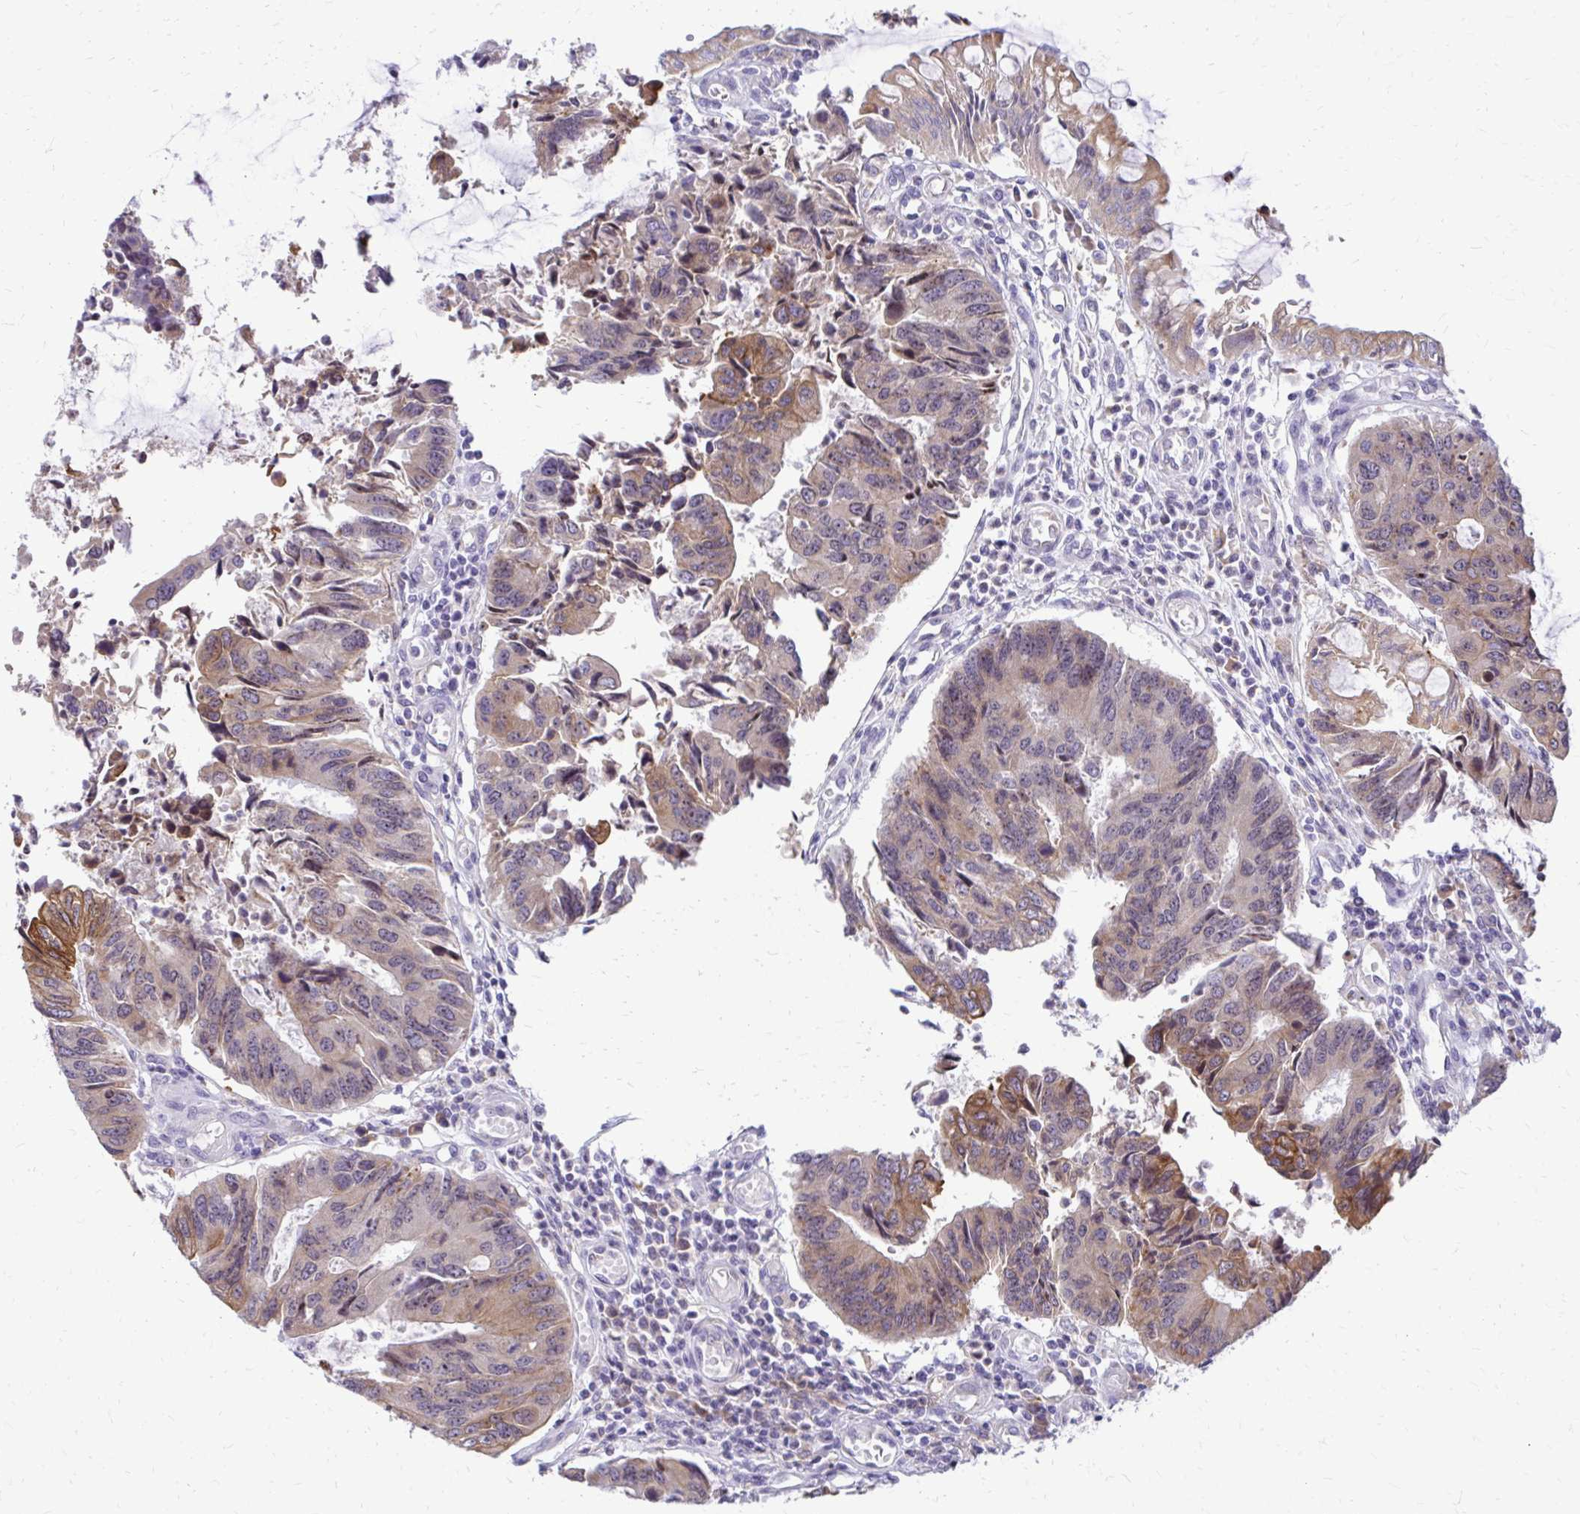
{"staining": {"intensity": "moderate", "quantity": "<25%", "location": "cytoplasmic/membranous"}, "tissue": "colorectal cancer", "cell_type": "Tumor cells", "image_type": "cancer", "snomed": [{"axis": "morphology", "description": "Adenocarcinoma, NOS"}, {"axis": "topography", "description": "Colon"}], "caption": "Moderate cytoplasmic/membranous expression is seen in approximately <25% of tumor cells in adenocarcinoma (colorectal). The staining is performed using DAB brown chromogen to label protein expression. The nuclei are counter-stained blue using hematoxylin.", "gene": "NIFK", "patient": {"sex": "female", "age": 67}}